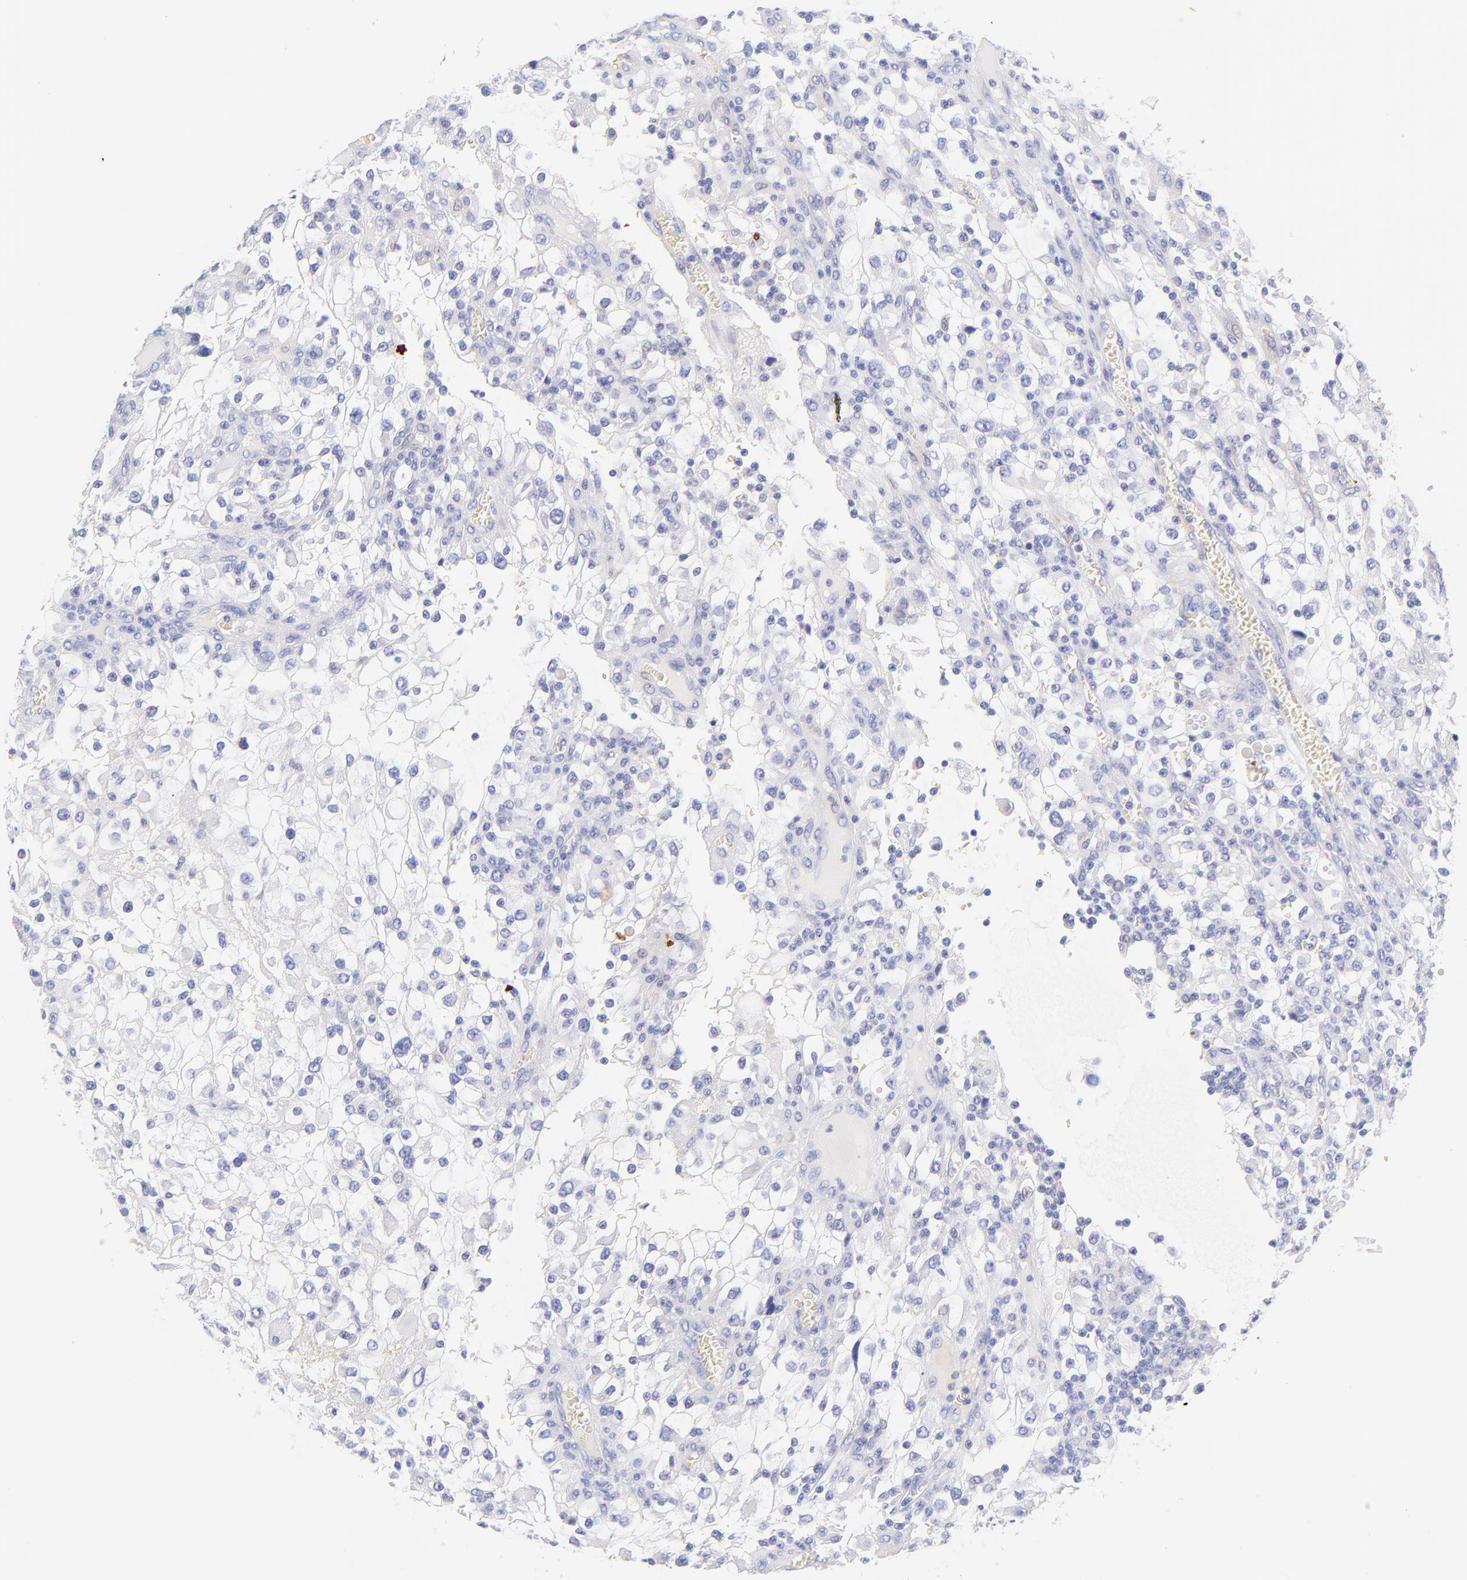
{"staining": {"intensity": "negative", "quantity": "none", "location": "none"}, "tissue": "renal cancer", "cell_type": "Tumor cells", "image_type": "cancer", "snomed": [{"axis": "morphology", "description": "Adenocarcinoma, NOS"}, {"axis": "topography", "description": "Kidney"}], "caption": "This is an immunohistochemistry (IHC) photomicrograph of human renal cancer. There is no expression in tumor cells.", "gene": "FRMPD3", "patient": {"sex": "female", "age": 52}}